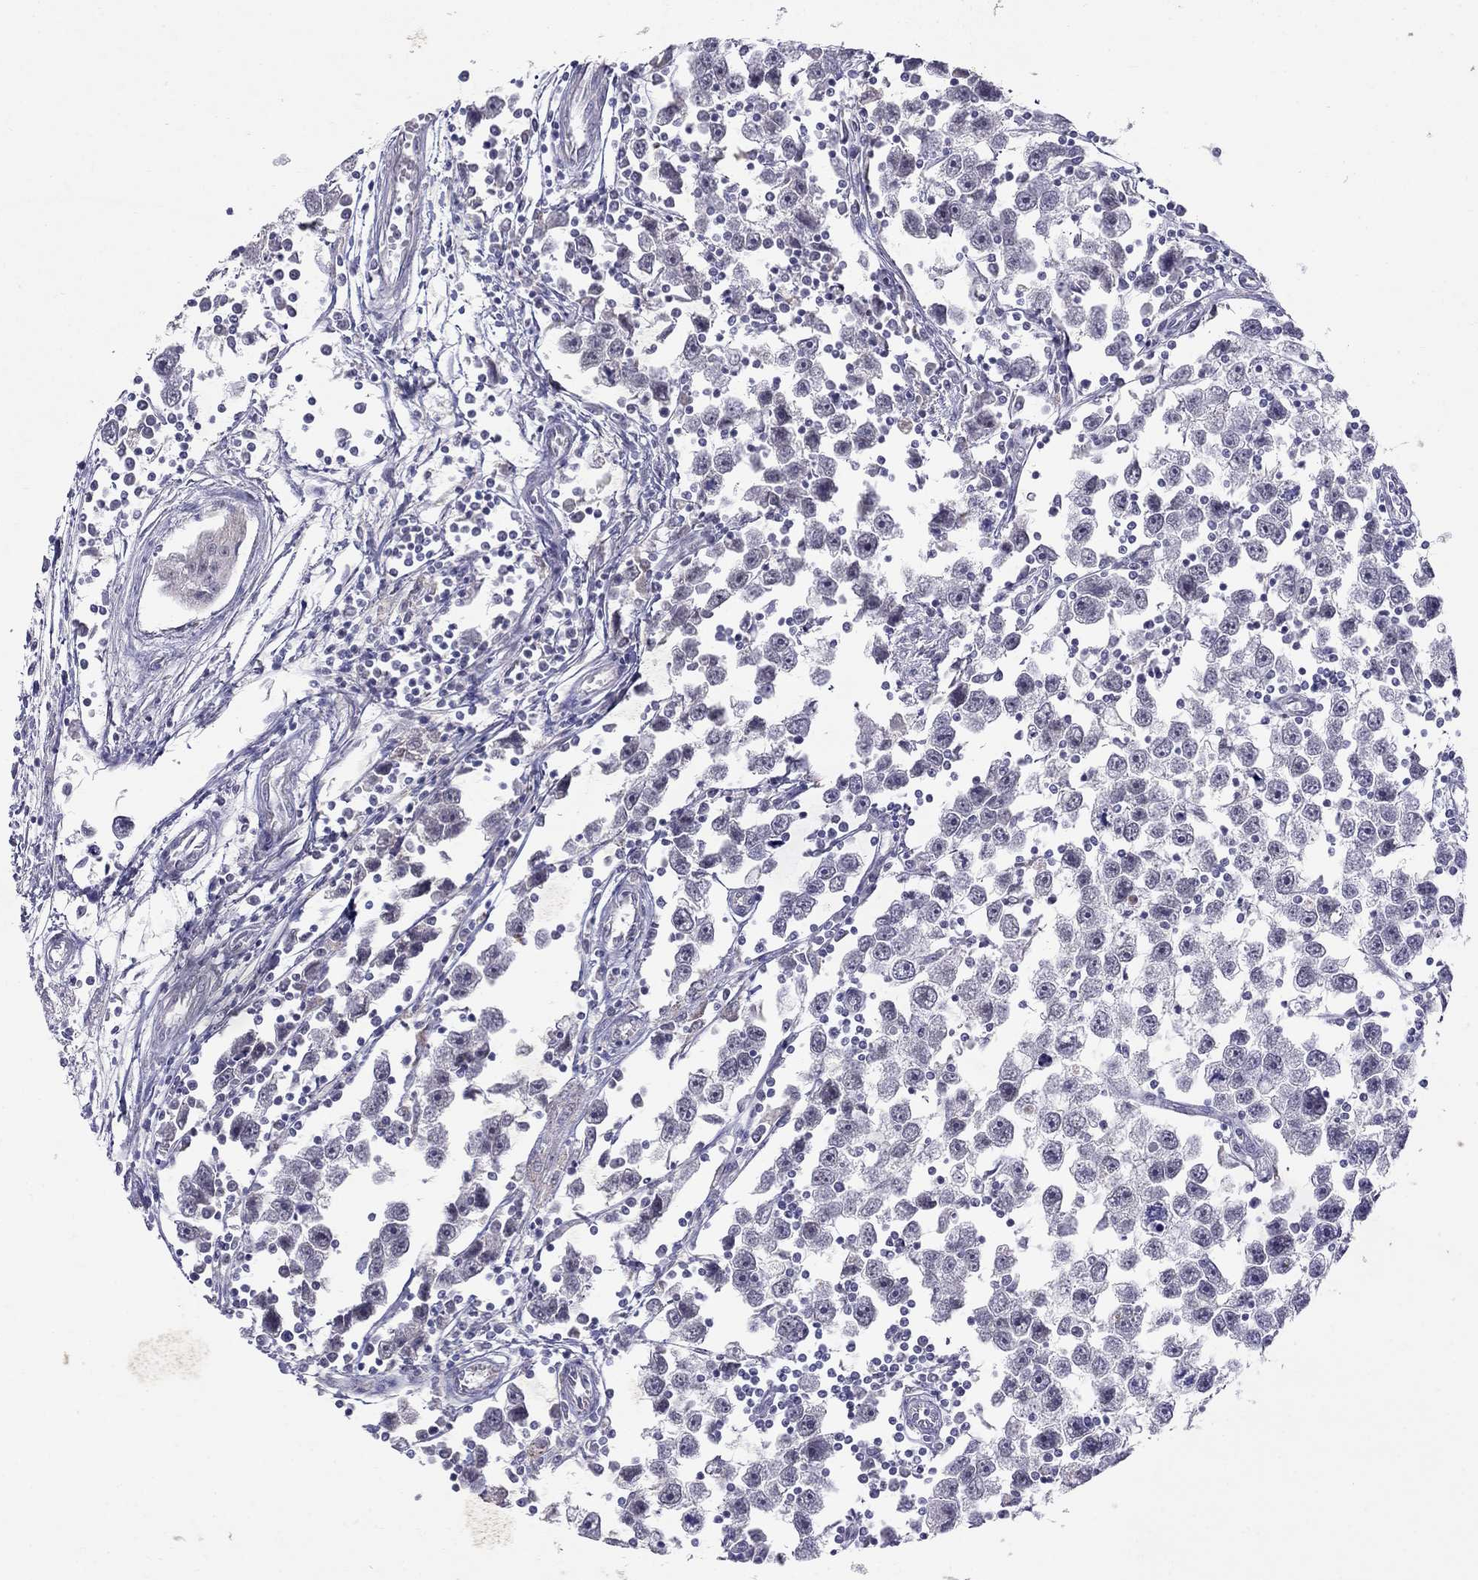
{"staining": {"intensity": "negative", "quantity": "none", "location": "none"}, "tissue": "testis cancer", "cell_type": "Tumor cells", "image_type": "cancer", "snomed": [{"axis": "morphology", "description": "Seminoma, NOS"}, {"axis": "topography", "description": "Testis"}], "caption": "The IHC histopathology image has no significant staining in tumor cells of testis cancer (seminoma) tissue.", "gene": "MYO3B", "patient": {"sex": "male", "age": 30}}